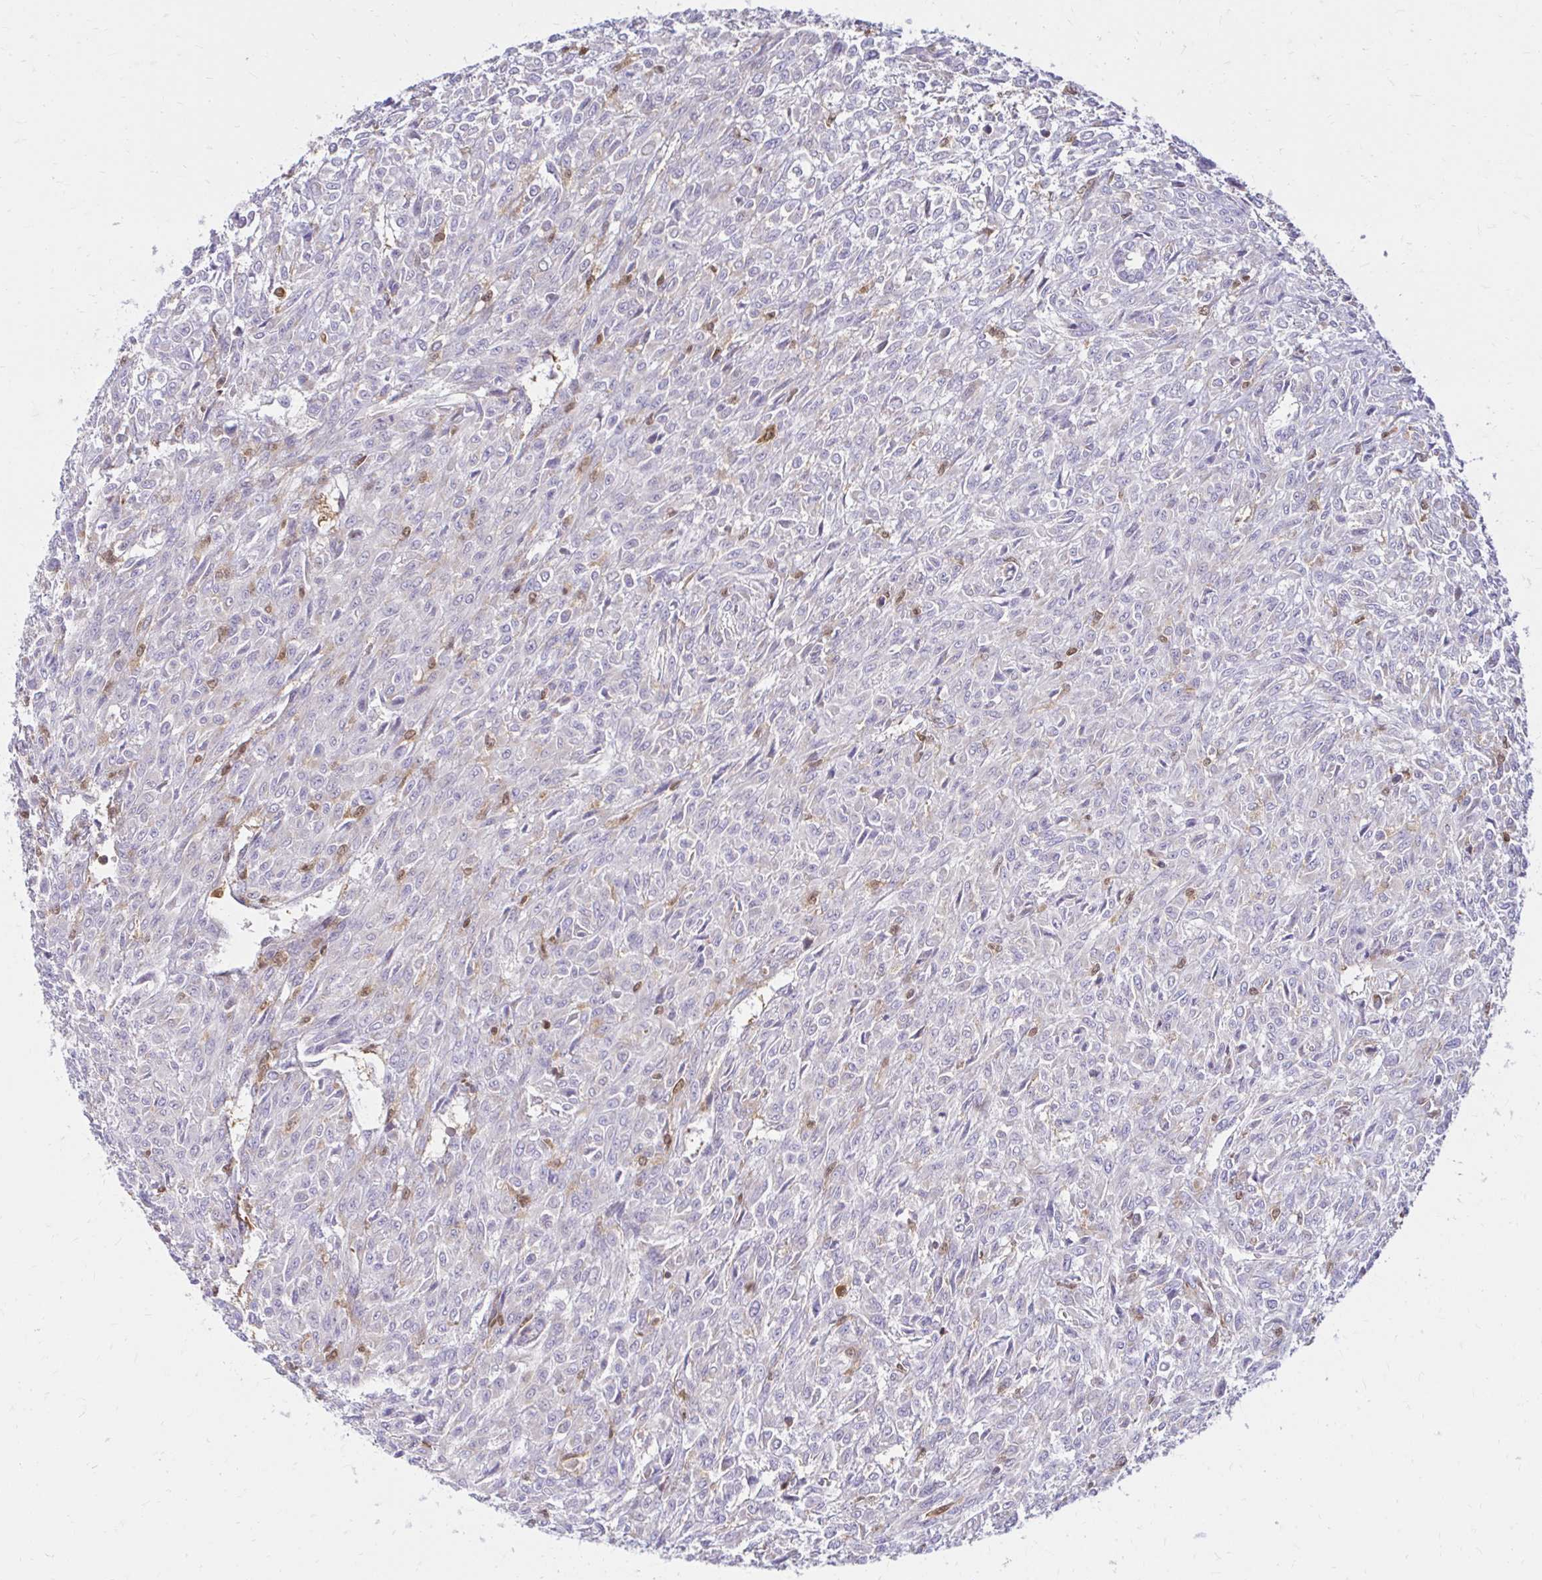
{"staining": {"intensity": "negative", "quantity": "none", "location": "none"}, "tissue": "renal cancer", "cell_type": "Tumor cells", "image_type": "cancer", "snomed": [{"axis": "morphology", "description": "Adenocarcinoma, NOS"}, {"axis": "topography", "description": "Kidney"}], "caption": "This is an immunohistochemistry (IHC) image of renal cancer. There is no positivity in tumor cells.", "gene": "PYCARD", "patient": {"sex": "male", "age": 58}}